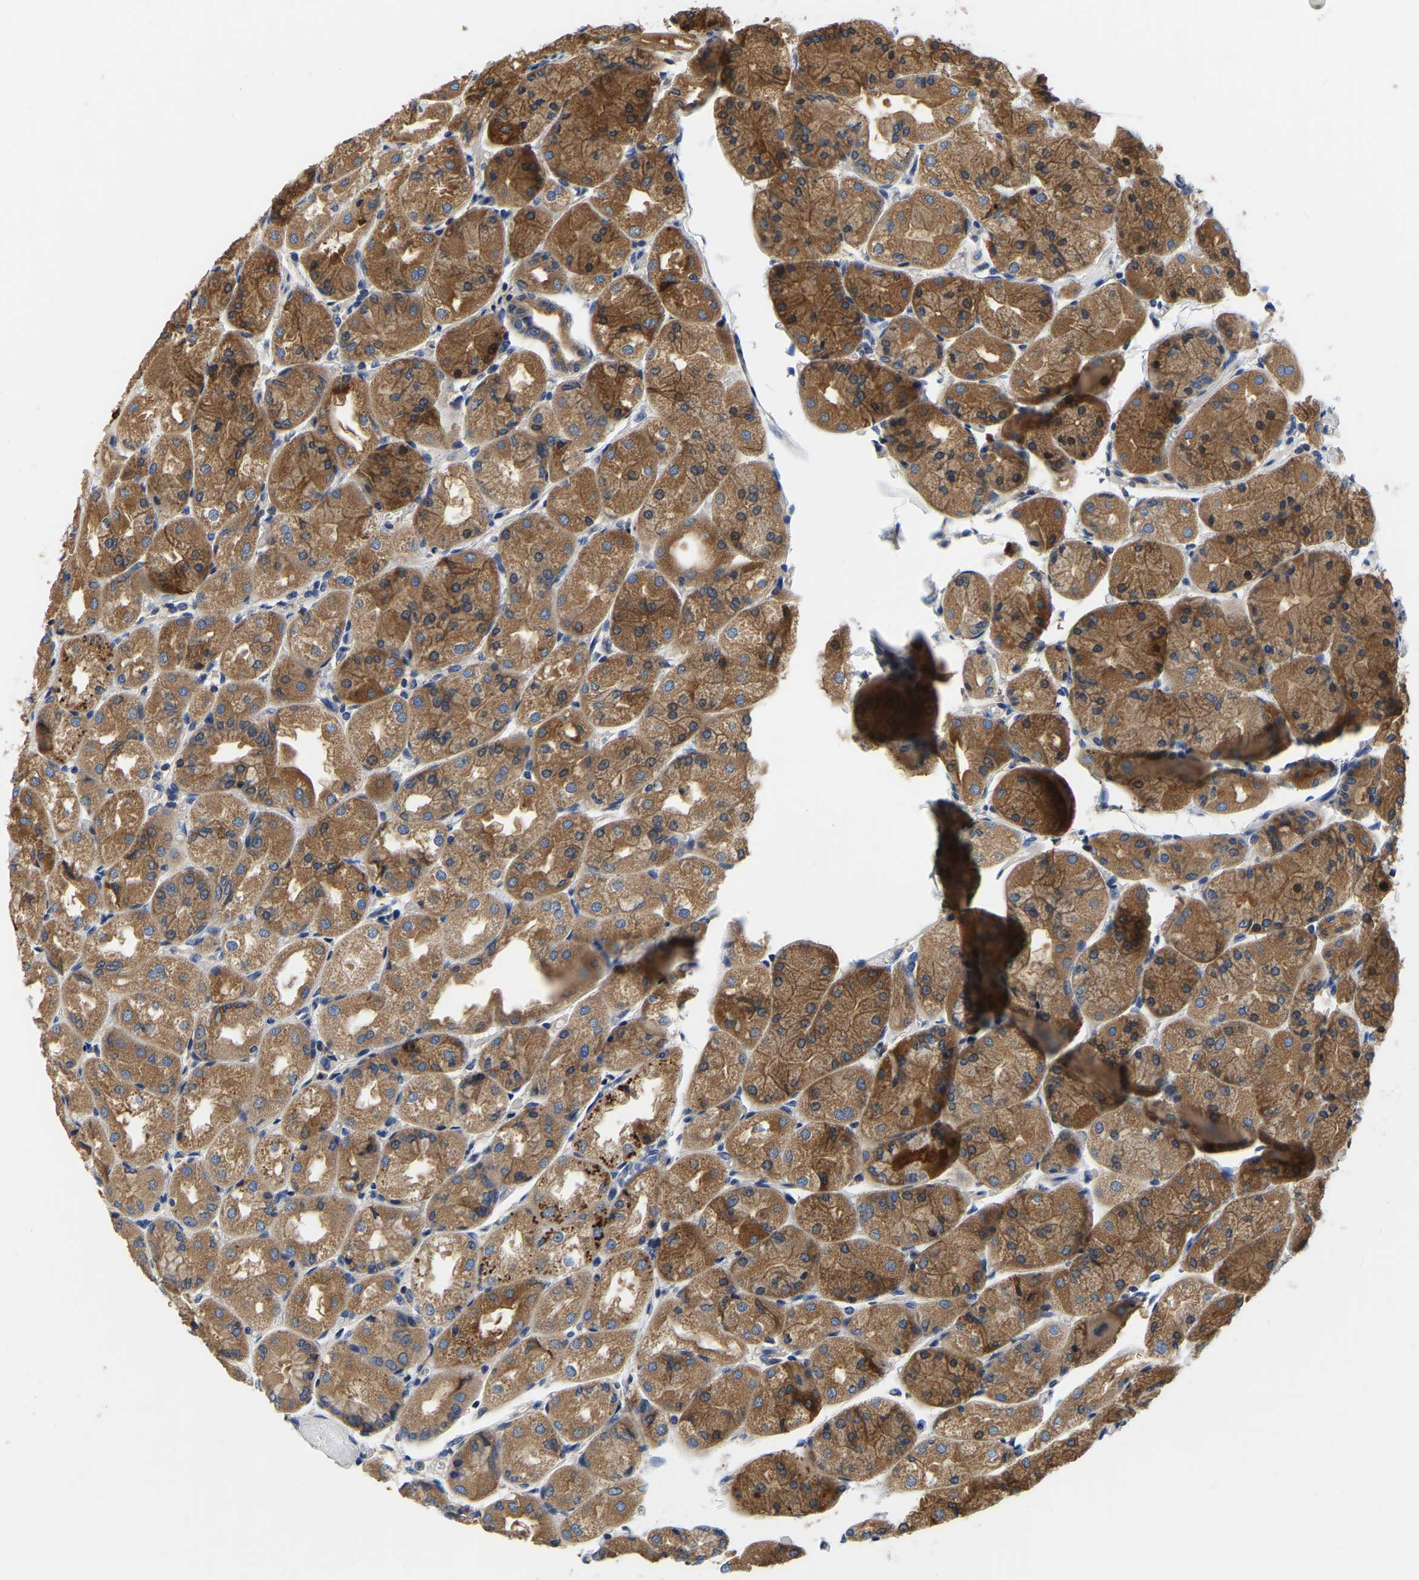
{"staining": {"intensity": "moderate", "quantity": ">75%", "location": "cytoplasmic/membranous"}, "tissue": "stomach", "cell_type": "Glandular cells", "image_type": "normal", "snomed": [{"axis": "morphology", "description": "Normal tissue, NOS"}, {"axis": "topography", "description": "Stomach, upper"}], "caption": "Immunohistochemistry (IHC) histopathology image of normal stomach: human stomach stained using IHC reveals medium levels of moderate protein expression localized specifically in the cytoplasmic/membranous of glandular cells, appearing as a cytoplasmic/membranous brown color.", "gene": "GARS1", "patient": {"sex": "male", "age": 72}}